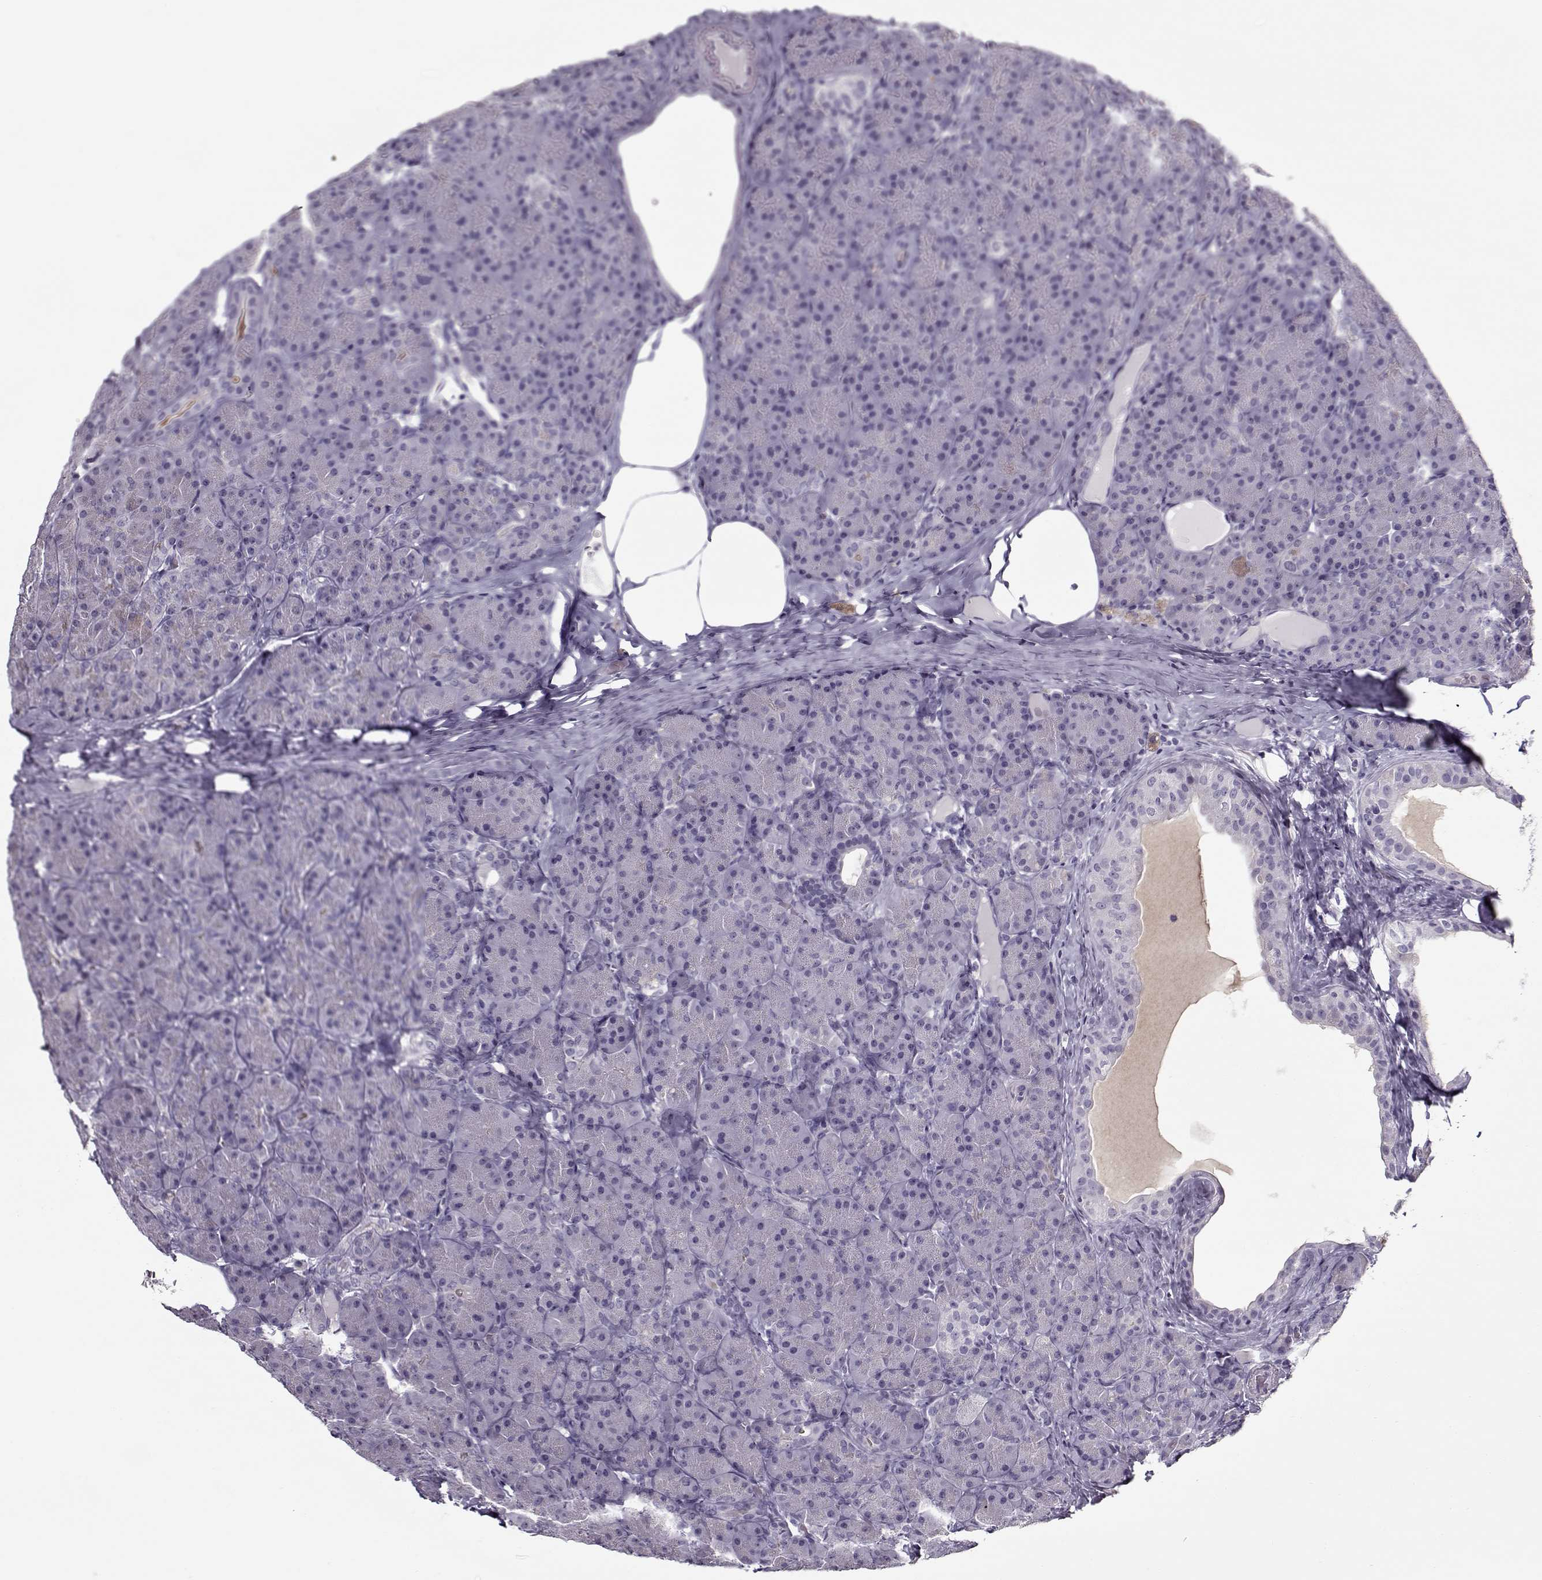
{"staining": {"intensity": "negative", "quantity": "none", "location": "none"}, "tissue": "pancreas", "cell_type": "Exocrine glandular cells", "image_type": "normal", "snomed": [{"axis": "morphology", "description": "Normal tissue, NOS"}, {"axis": "topography", "description": "Pancreas"}], "caption": "DAB (3,3'-diaminobenzidine) immunohistochemical staining of unremarkable pancreas demonstrates no significant positivity in exocrine glandular cells. (Brightfield microscopy of DAB immunohistochemistry (IHC) at high magnification).", "gene": "CIBAR1", "patient": {"sex": "male", "age": 57}}